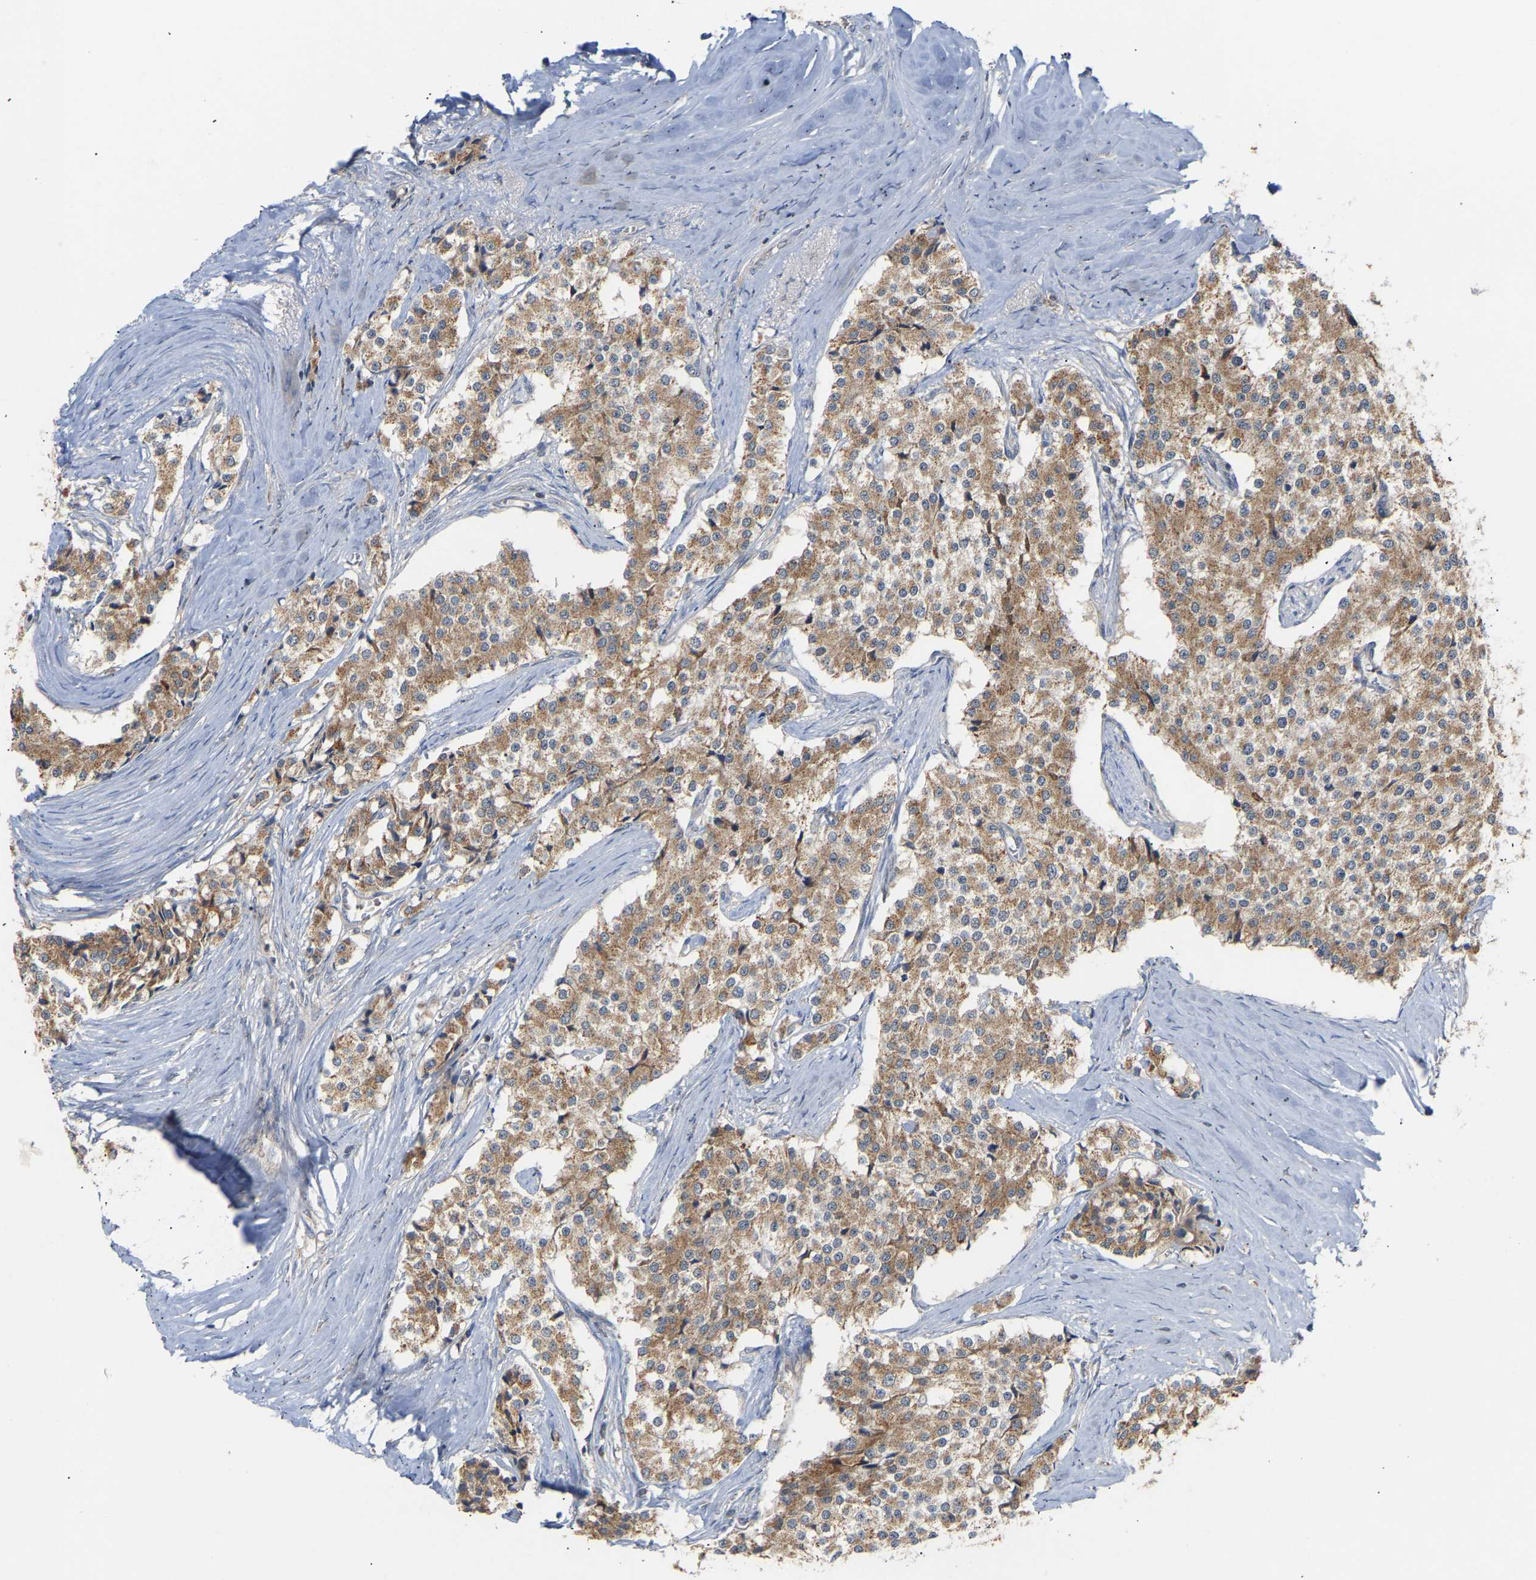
{"staining": {"intensity": "moderate", "quantity": ">75%", "location": "cytoplasmic/membranous"}, "tissue": "carcinoid", "cell_type": "Tumor cells", "image_type": "cancer", "snomed": [{"axis": "morphology", "description": "Carcinoid, malignant, NOS"}, {"axis": "topography", "description": "Colon"}], "caption": "DAB immunohistochemical staining of human malignant carcinoid reveals moderate cytoplasmic/membranous protein staining in about >75% of tumor cells. (brown staining indicates protein expression, while blue staining denotes nuclei).", "gene": "TPMT", "patient": {"sex": "female", "age": 52}}